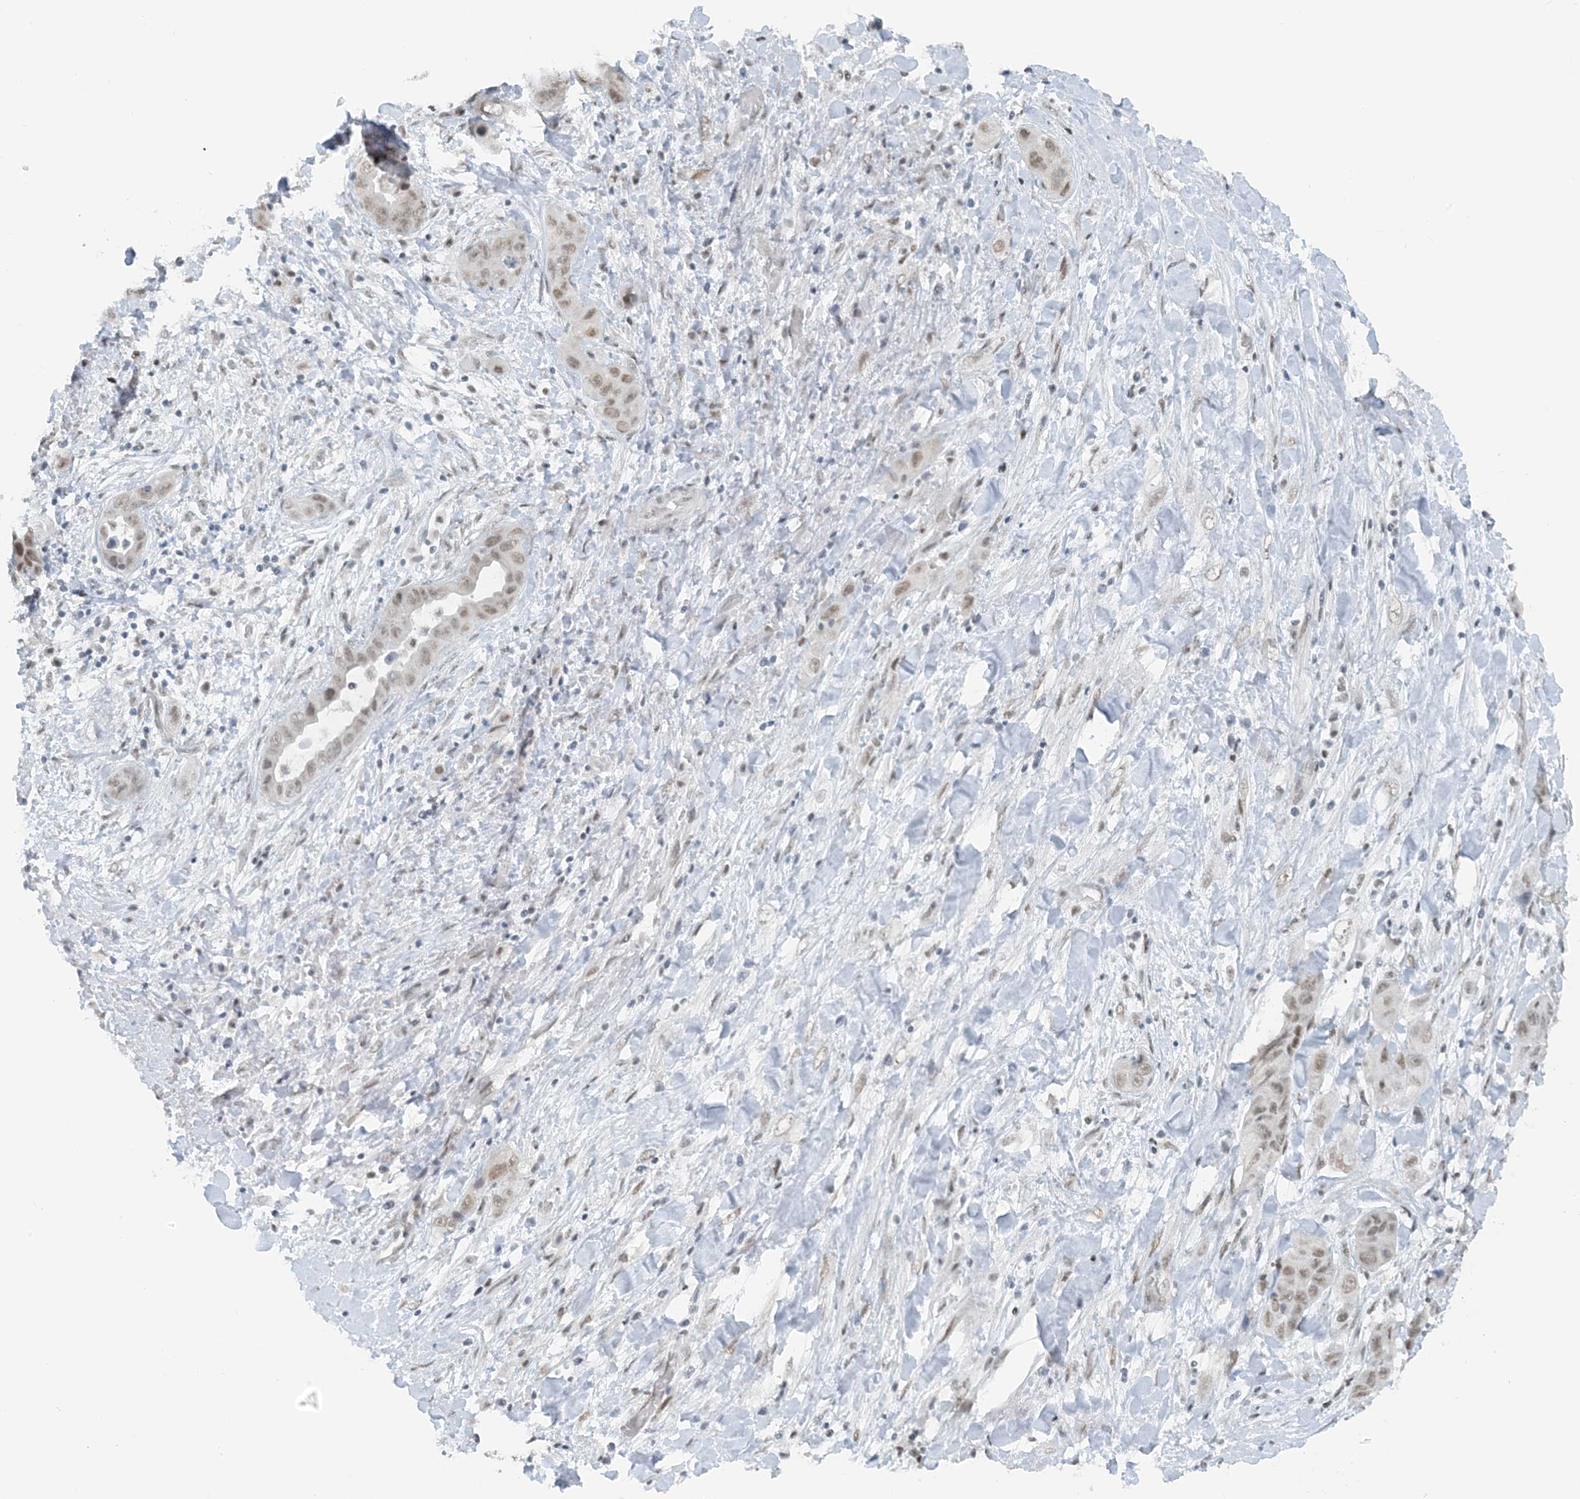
{"staining": {"intensity": "moderate", "quantity": ">75%", "location": "nuclear"}, "tissue": "liver cancer", "cell_type": "Tumor cells", "image_type": "cancer", "snomed": [{"axis": "morphology", "description": "Cholangiocarcinoma"}, {"axis": "topography", "description": "Liver"}], "caption": "The image reveals a brown stain indicating the presence of a protein in the nuclear of tumor cells in cholangiocarcinoma (liver).", "gene": "ZNF500", "patient": {"sex": "female", "age": 52}}